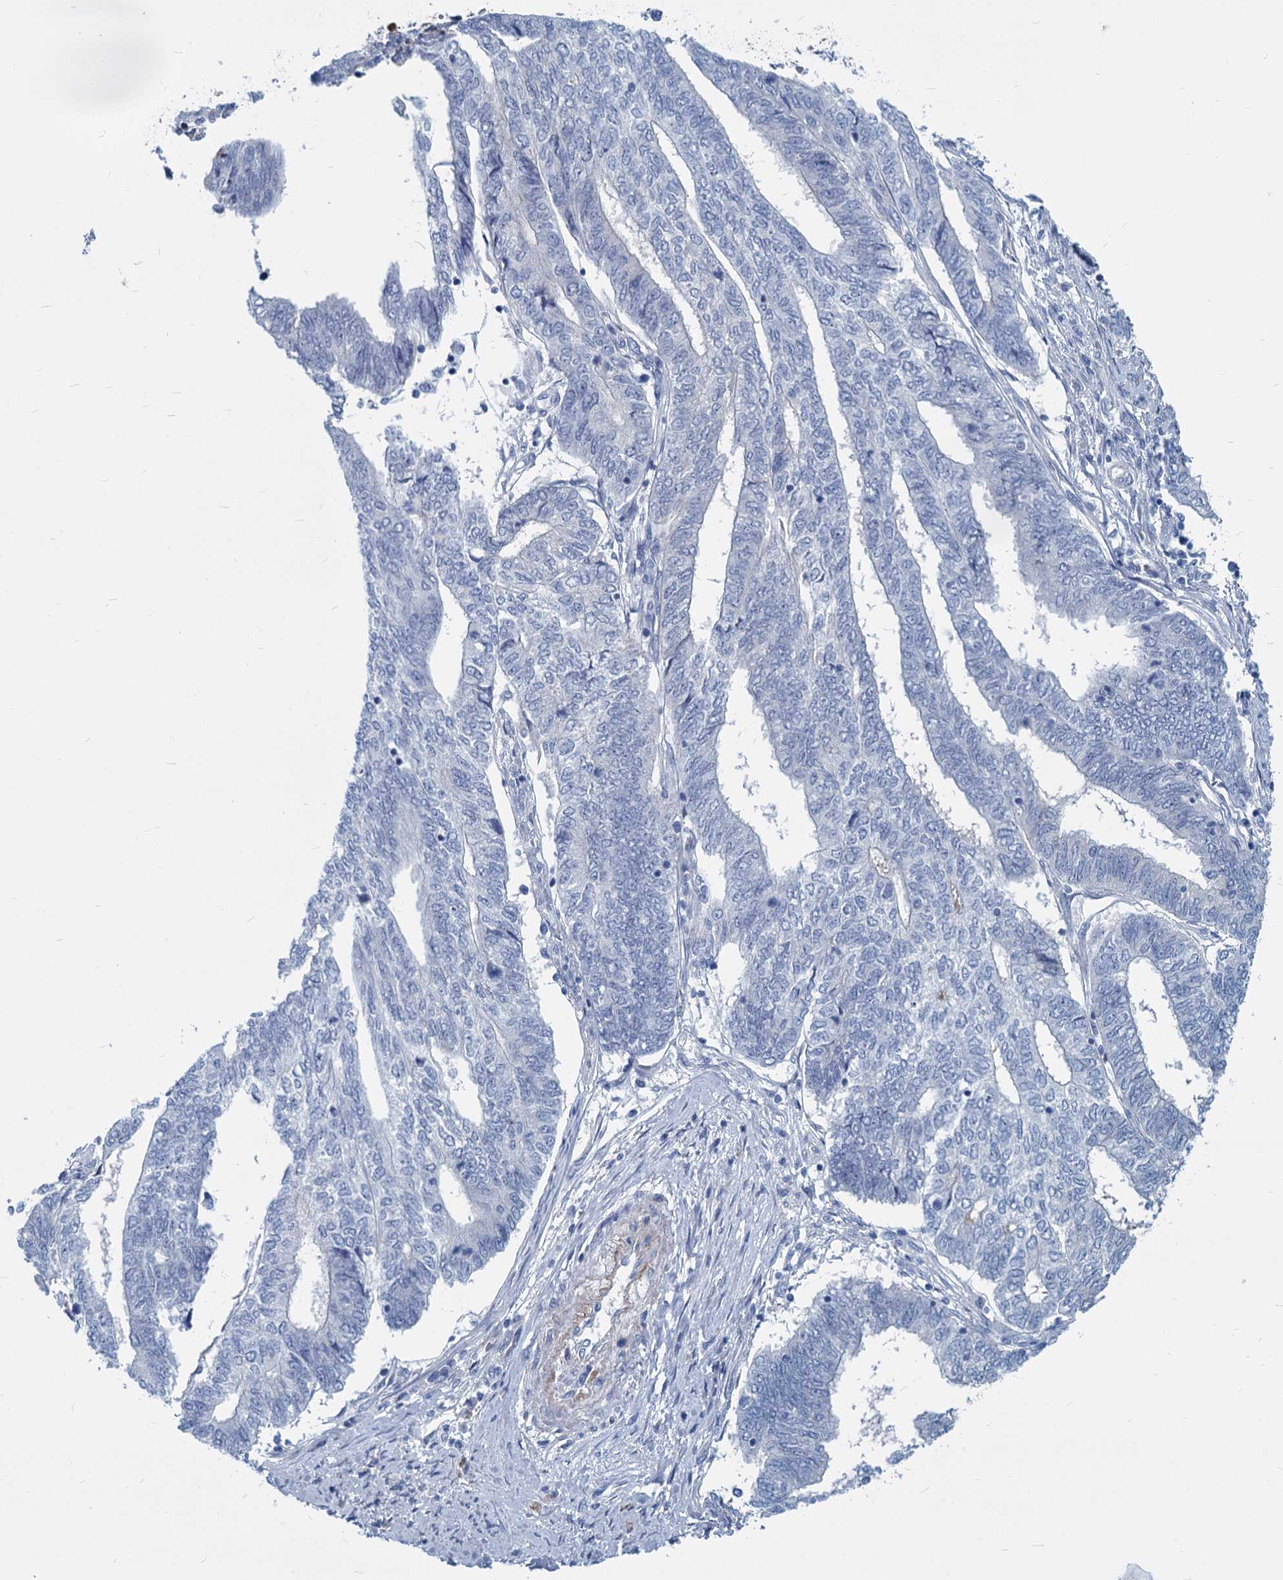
{"staining": {"intensity": "negative", "quantity": "none", "location": "none"}, "tissue": "endometrial cancer", "cell_type": "Tumor cells", "image_type": "cancer", "snomed": [{"axis": "morphology", "description": "Adenocarcinoma, NOS"}, {"axis": "topography", "description": "Uterus"}, {"axis": "topography", "description": "Endometrium"}], "caption": "This is an IHC micrograph of adenocarcinoma (endometrial). There is no staining in tumor cells.", "gene": "GSTM3", "patient": {"sex": "female", "age": 70}}